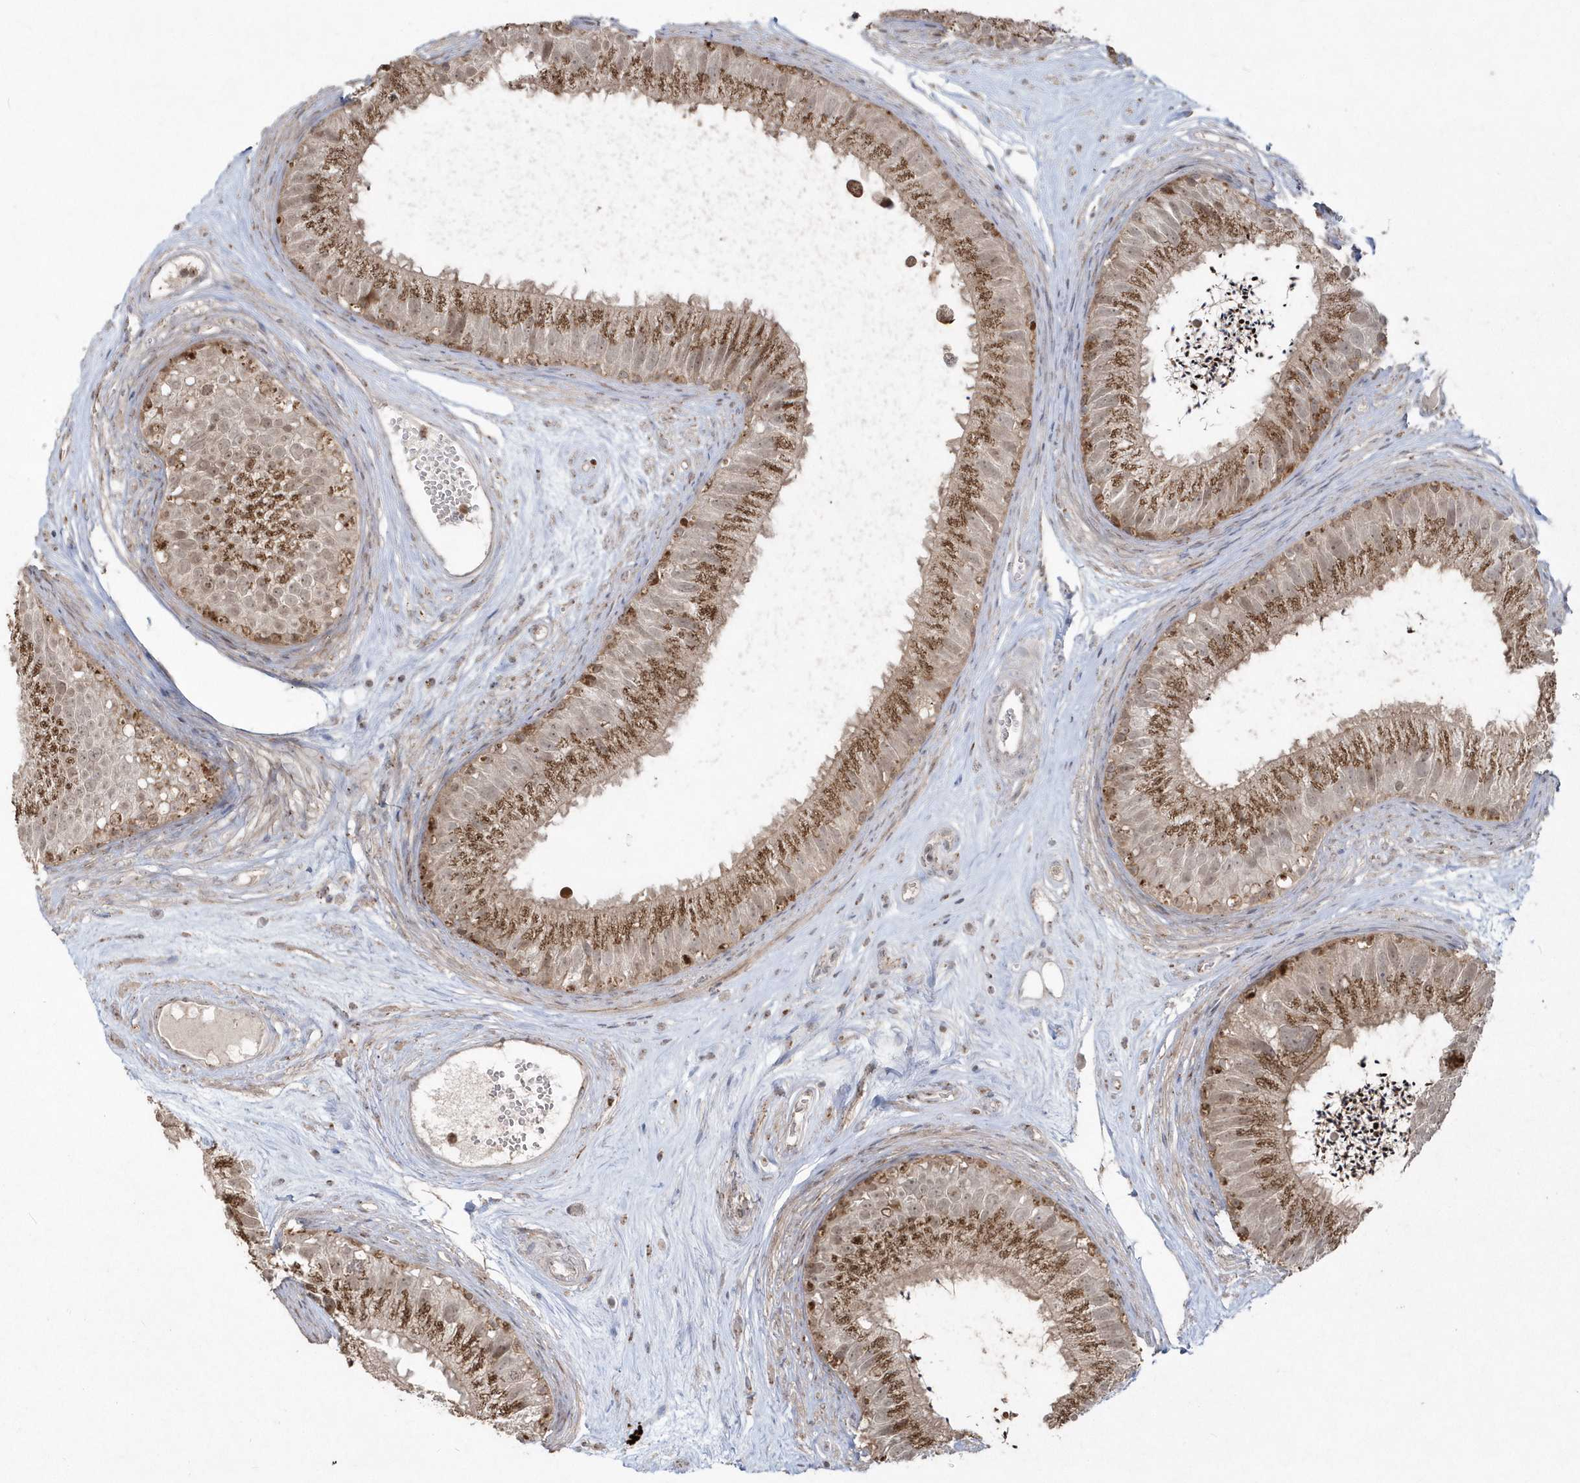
{"staining": {"intensity": "moderate", "quantity": ">75%", "location": "cytoplasmic/membranous,nuclear"}, "tissue": "epididymis", "cell_type": "Glandular cells", "image_type": "normal", "snomed": [{"axis": "morphology", "description": "Normal tissue, NOS"}, {"axis": "topography", "description": "Epididymis"}], "caption": "A histopathology image of human epididymis stained for a protein displays moderate cytoplasmic/membranous,nuclear brown staining in glandular cells.", "gene": "GEMIN6", "patient": {"sex": "male", "age": 77}}